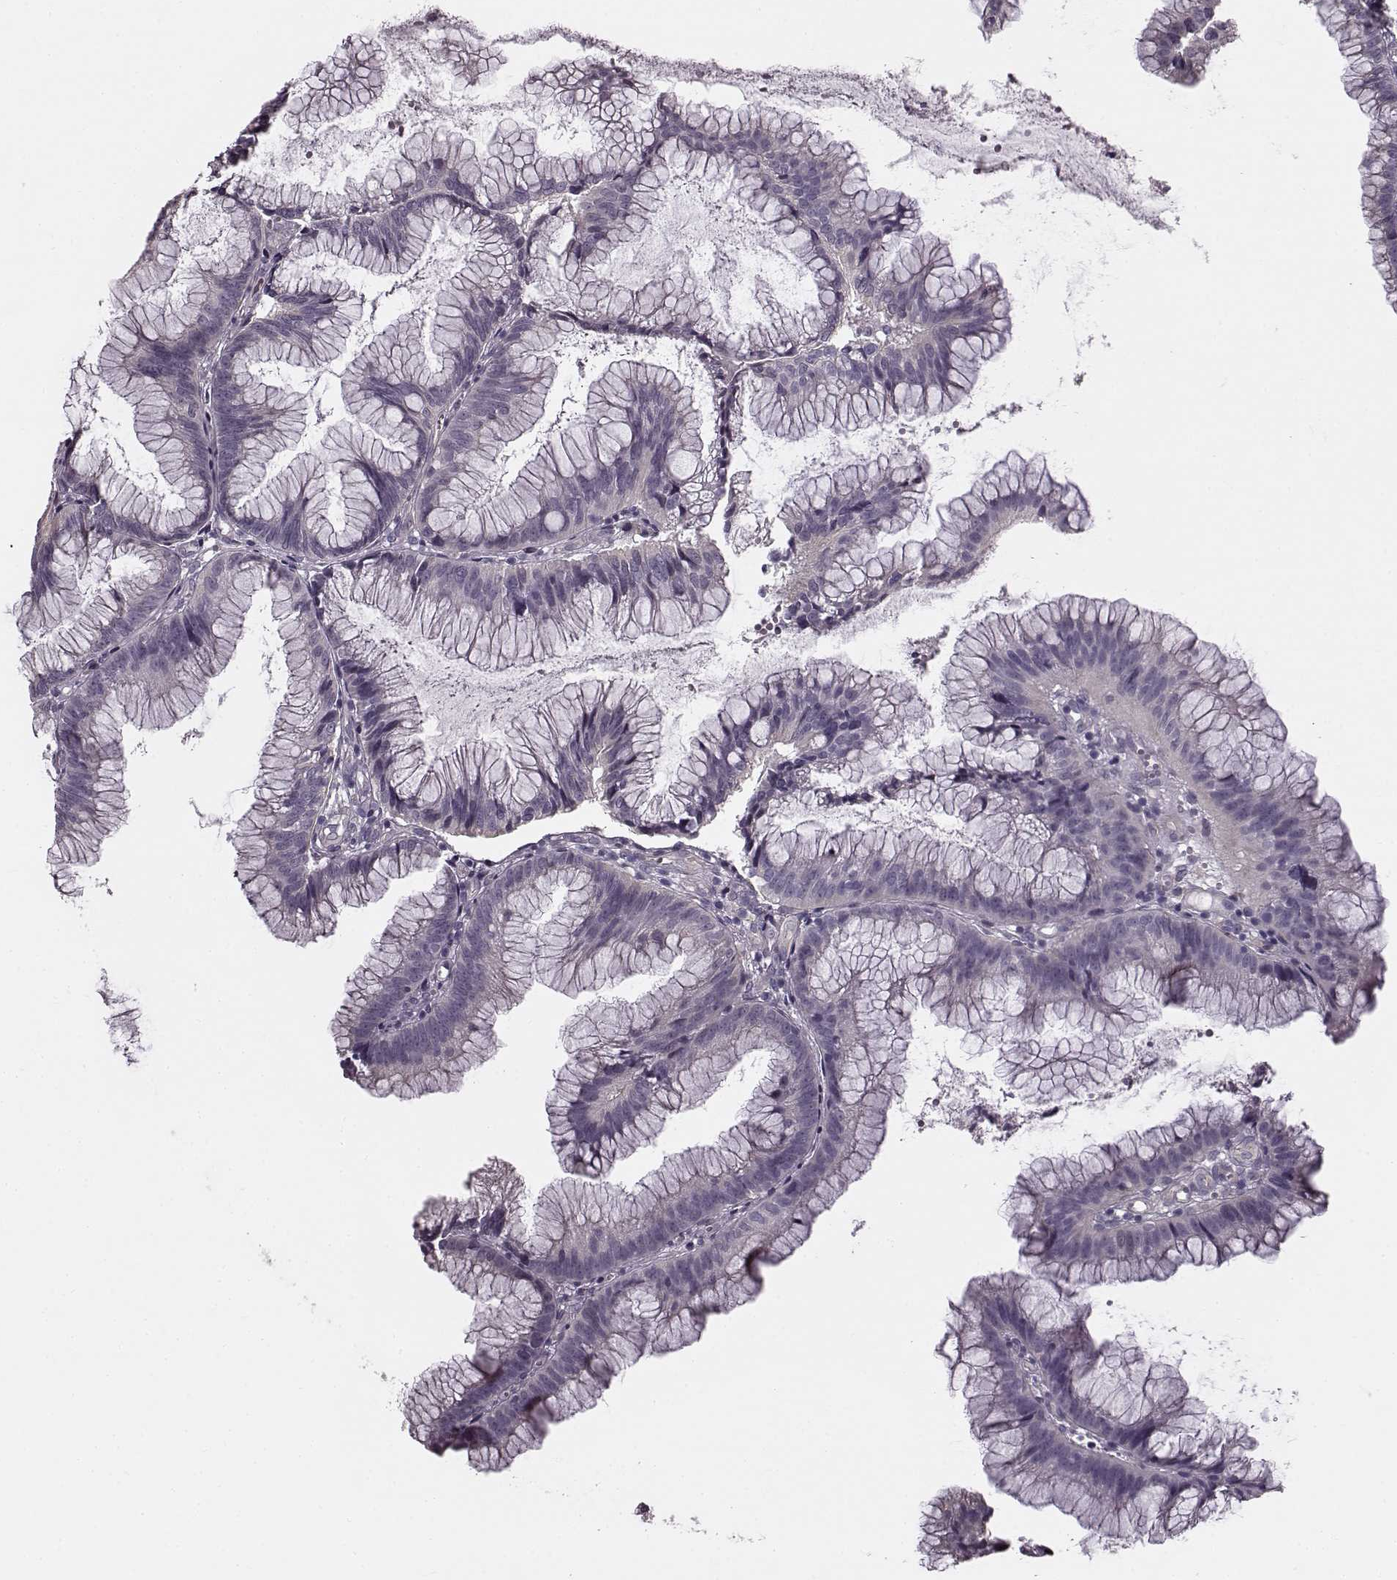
{"staining": {"intensity": "negative", "quantity": "none", "location": "none"}, "tissue": "colorectal cancer", "cell_type": "Tumor cells", "image_type": "cancer", "snomed": [{"axis": "morphology", "description": "Adenocarcinoma, NOS"}, {"axis": "topography", "description": "Colon"}], "caption": "Protein analysis of colorectal cancer (adenocarcinoma) displays no significant staining in tumor cells.", "gene": "MAP6D1", "patient": {"sex": "female", "age": 78}}